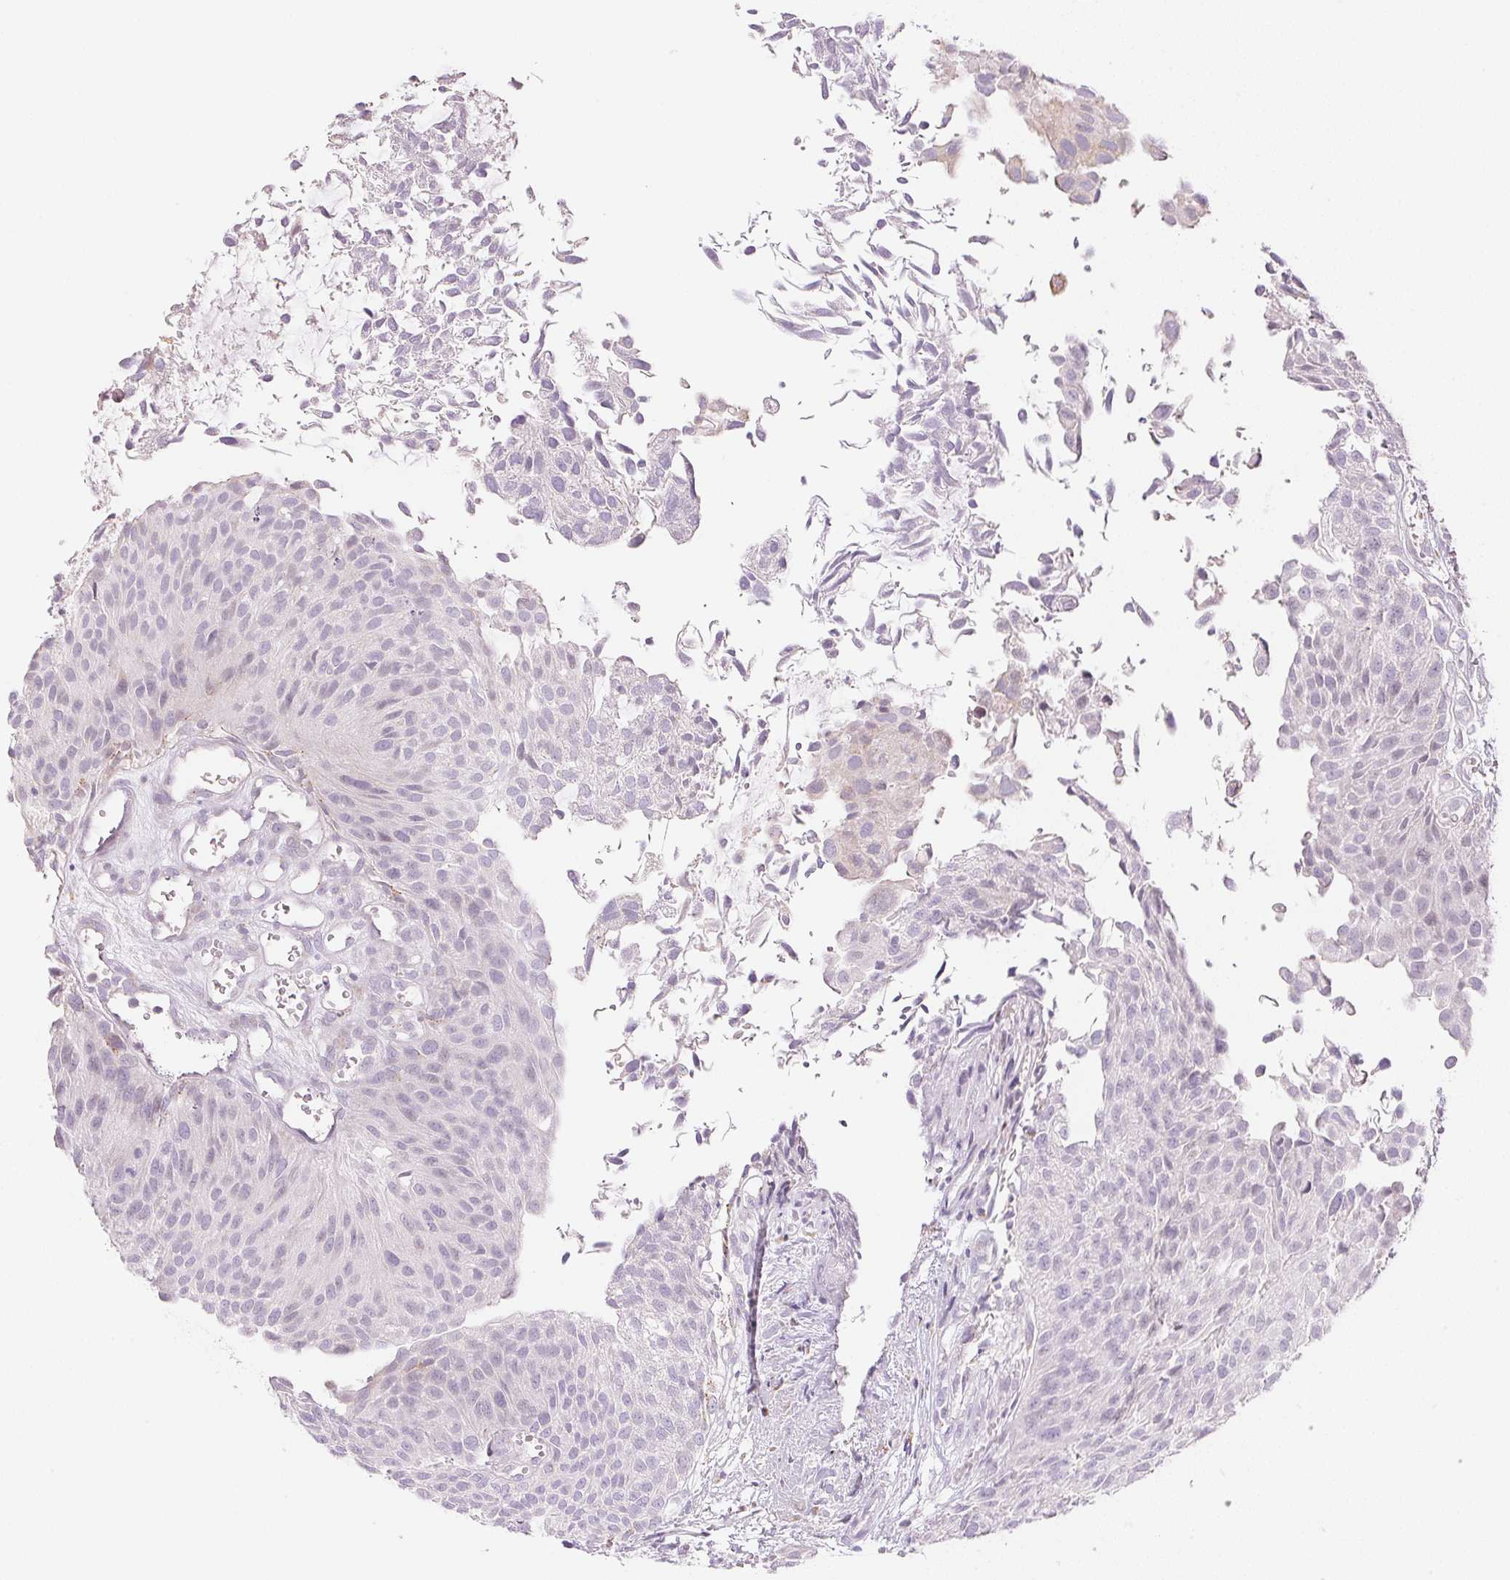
{"staining": {"intensity": "negative", "quantity": "none", "location": "none"}, "tissue": "urothelial cancer", "cell_type": "Tumor cells", "image_type": "cancer", "snomed": [{"axis": "morphology", "description": "Urothelial carcinoma, NOS"}, {"axis": "topography", "description": "Urinary bladder"}], "caption": "Tumor cells are negative for brown protein staining in urothelial cancer.", "gene": "TEKT1", "patient": {"sex": "male", "age": 84}}